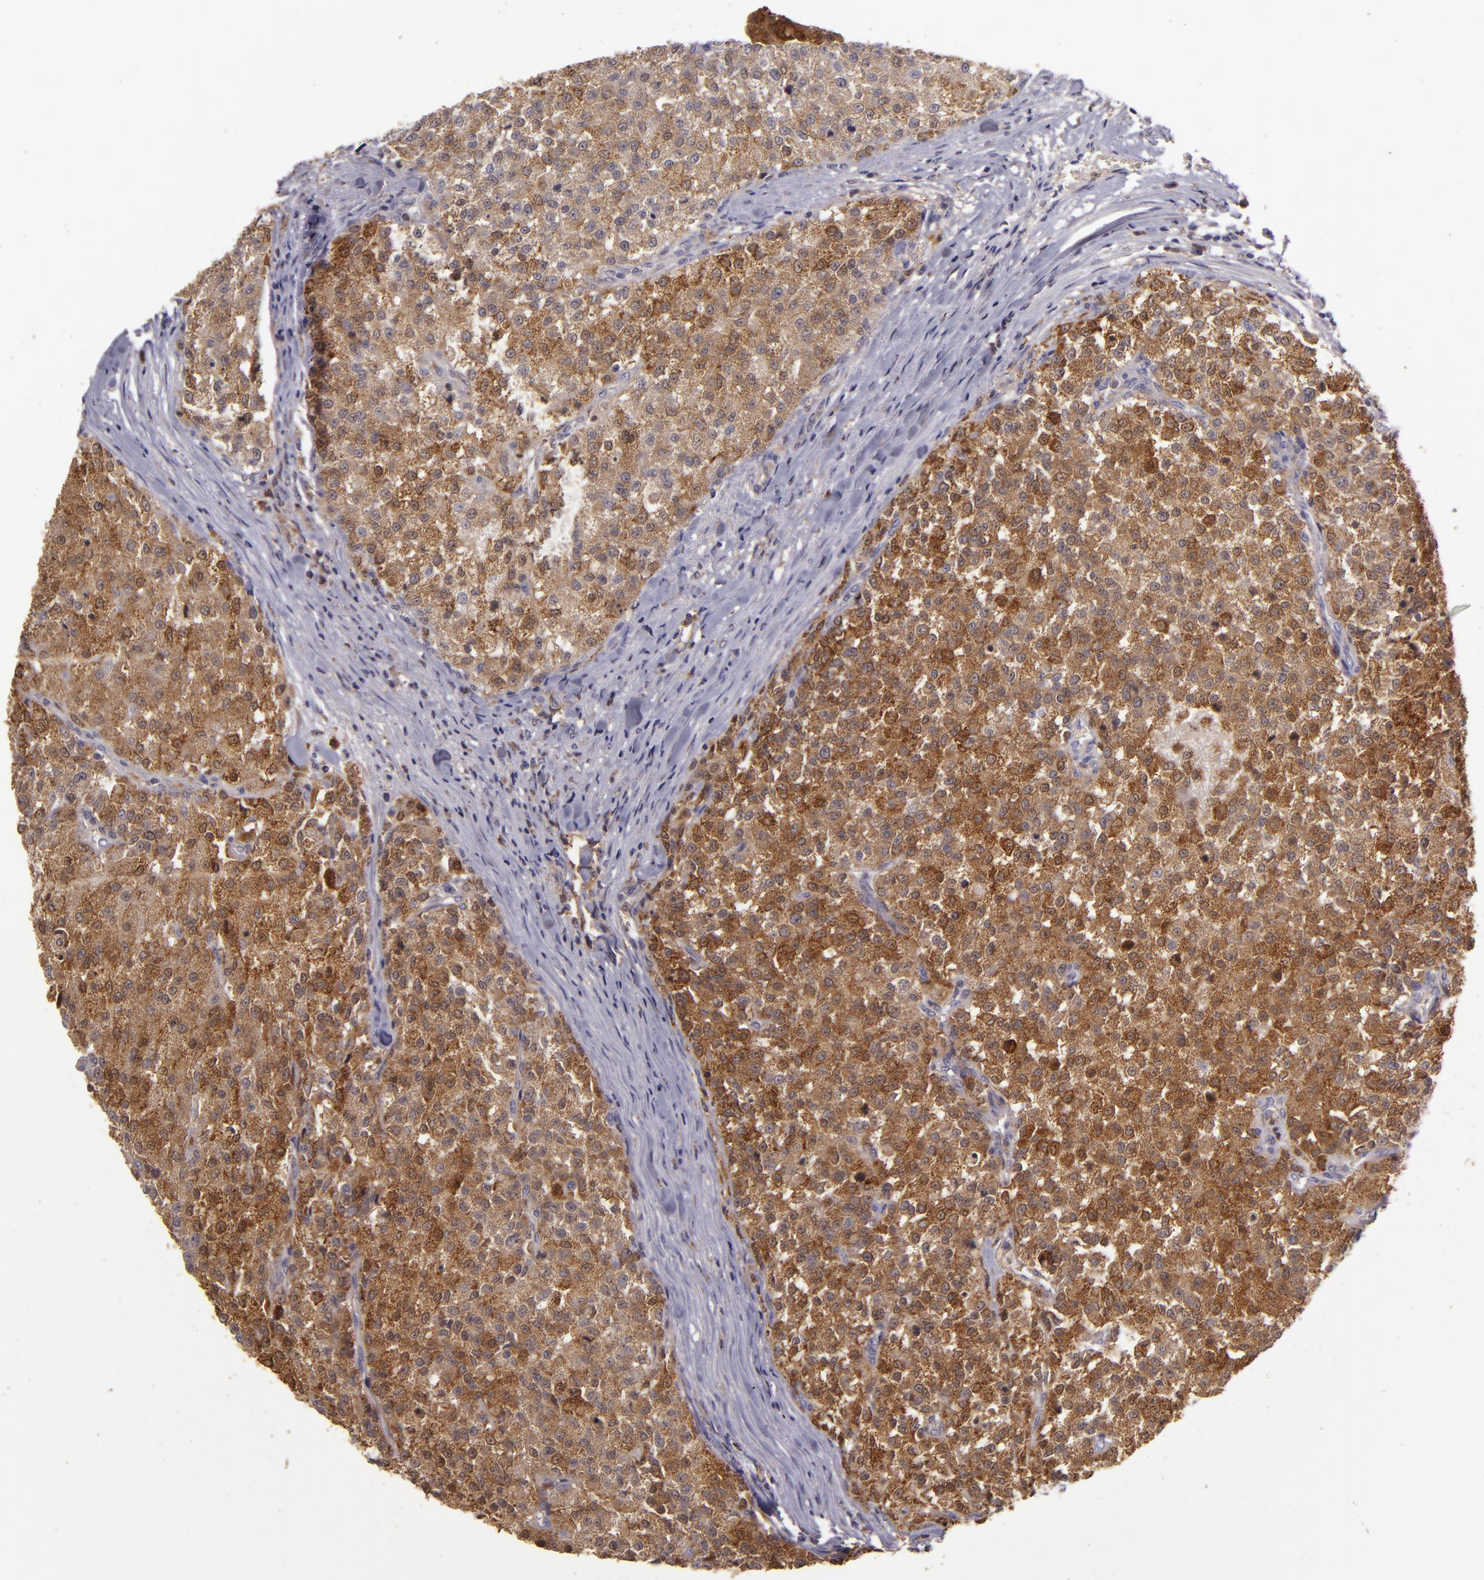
{"staining": {"intensity": "moderate", "quantity": ">75%", "location": "cytoplasmic/membranous"}, "tissue": "testis cancer", "cell_type": "Tumor cells", "image_type": "cancer", "snomed": [{"axis": "morphology", "description": "Seminoma, NOS"}, {"axis": "topography", "description": "Testis"}], "caption": "Testis seminoma was stained to show a protein in brown. There is medium levels of moderate cytoplasmic/membranous staining in about >75% of tumor cells. (Stains: DAB (3,3'-diaminobenzidine) in brown, nuclei in blue, Microscopy: brightfield microscopy at high magnification).", "gene": "FHIT", "patient": {"sex": "male", "age": 59}}